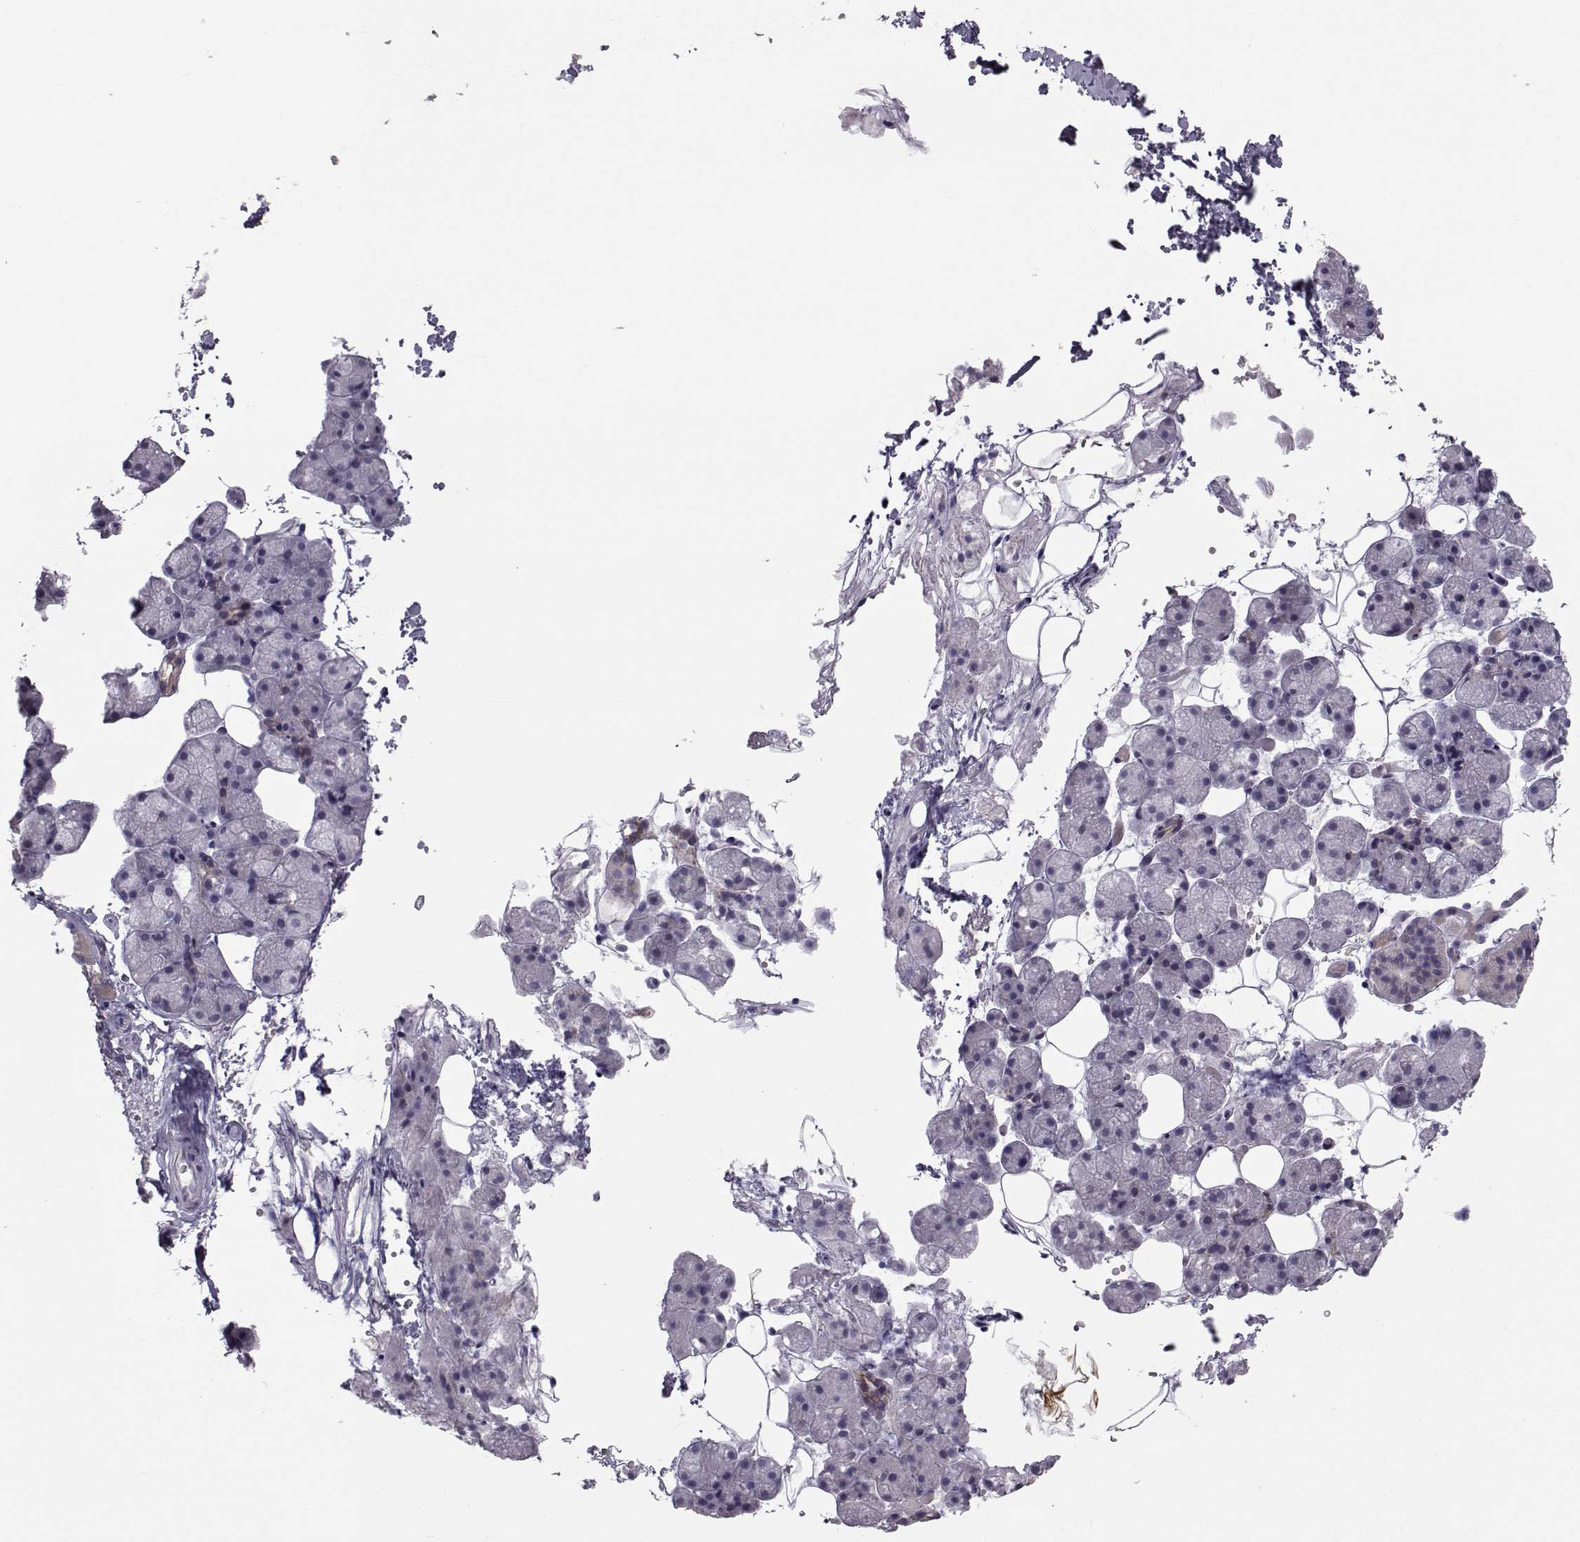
{"staining": {"intensity": "weak", "quantity": "<25%", "location": "cytoplasmic/membranous"}, "tissue": "salivary gland", "cell_type": "Glandular cells", "image_type": "normal", "snomed": [{"axis": "morphology", "description": "Normal tissue, NOS"}, {"axis": "topography", "description": "Salivary gland"}], "caption": "Immunohistochemistry (IHC) of benign human salivary gland demonstrates no positivity in glandular cells. (Immunohistochemistry (IHC), brightfield microscopy, high magnification).", "gene": "GARIN3", "patient": {"sex": "male", "age": 38}}